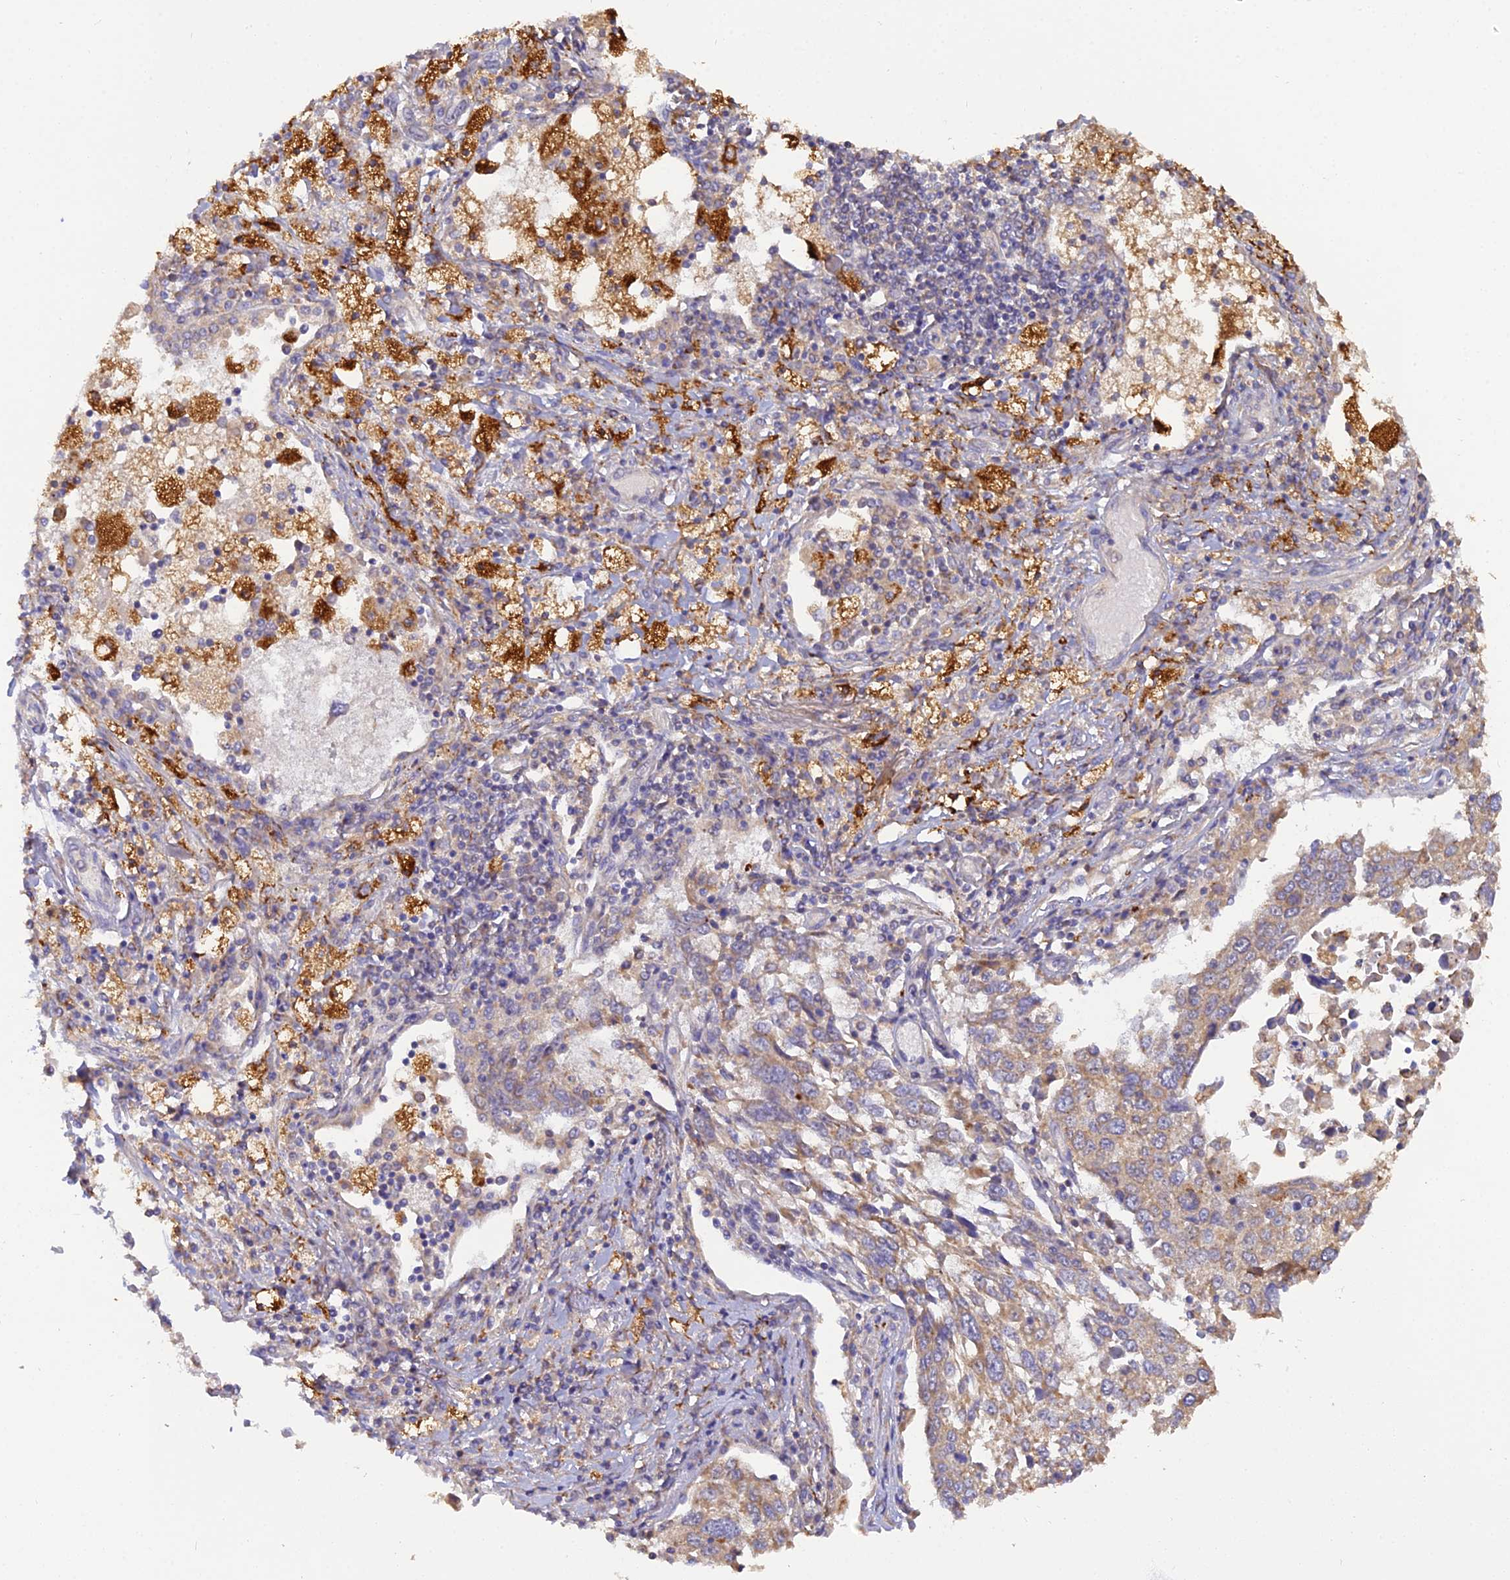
{"staining": {"intensity": "moderate", "quantity": "25%-75%", "location": "cytoplasmic/membranous"}, "tissue": "lung cancer", "cell_type": "Tumor cells", "image_type": "cancer", "snomed": [{"axis": "morphology", "description": "Squamous cell carcinoma, NOS"}, {"axis": "topography", "description": "Lung"}], "caption": "DAB (3,3'-diaminobenzidine) immunohistochemical staining of lung cancer demonstrates moderate cytoplasmic/membranous protein staining in approximately 25%-75% of tumor cells.", "gene": "ARL8B", "patient": {"sex": "male", "age": 65}}